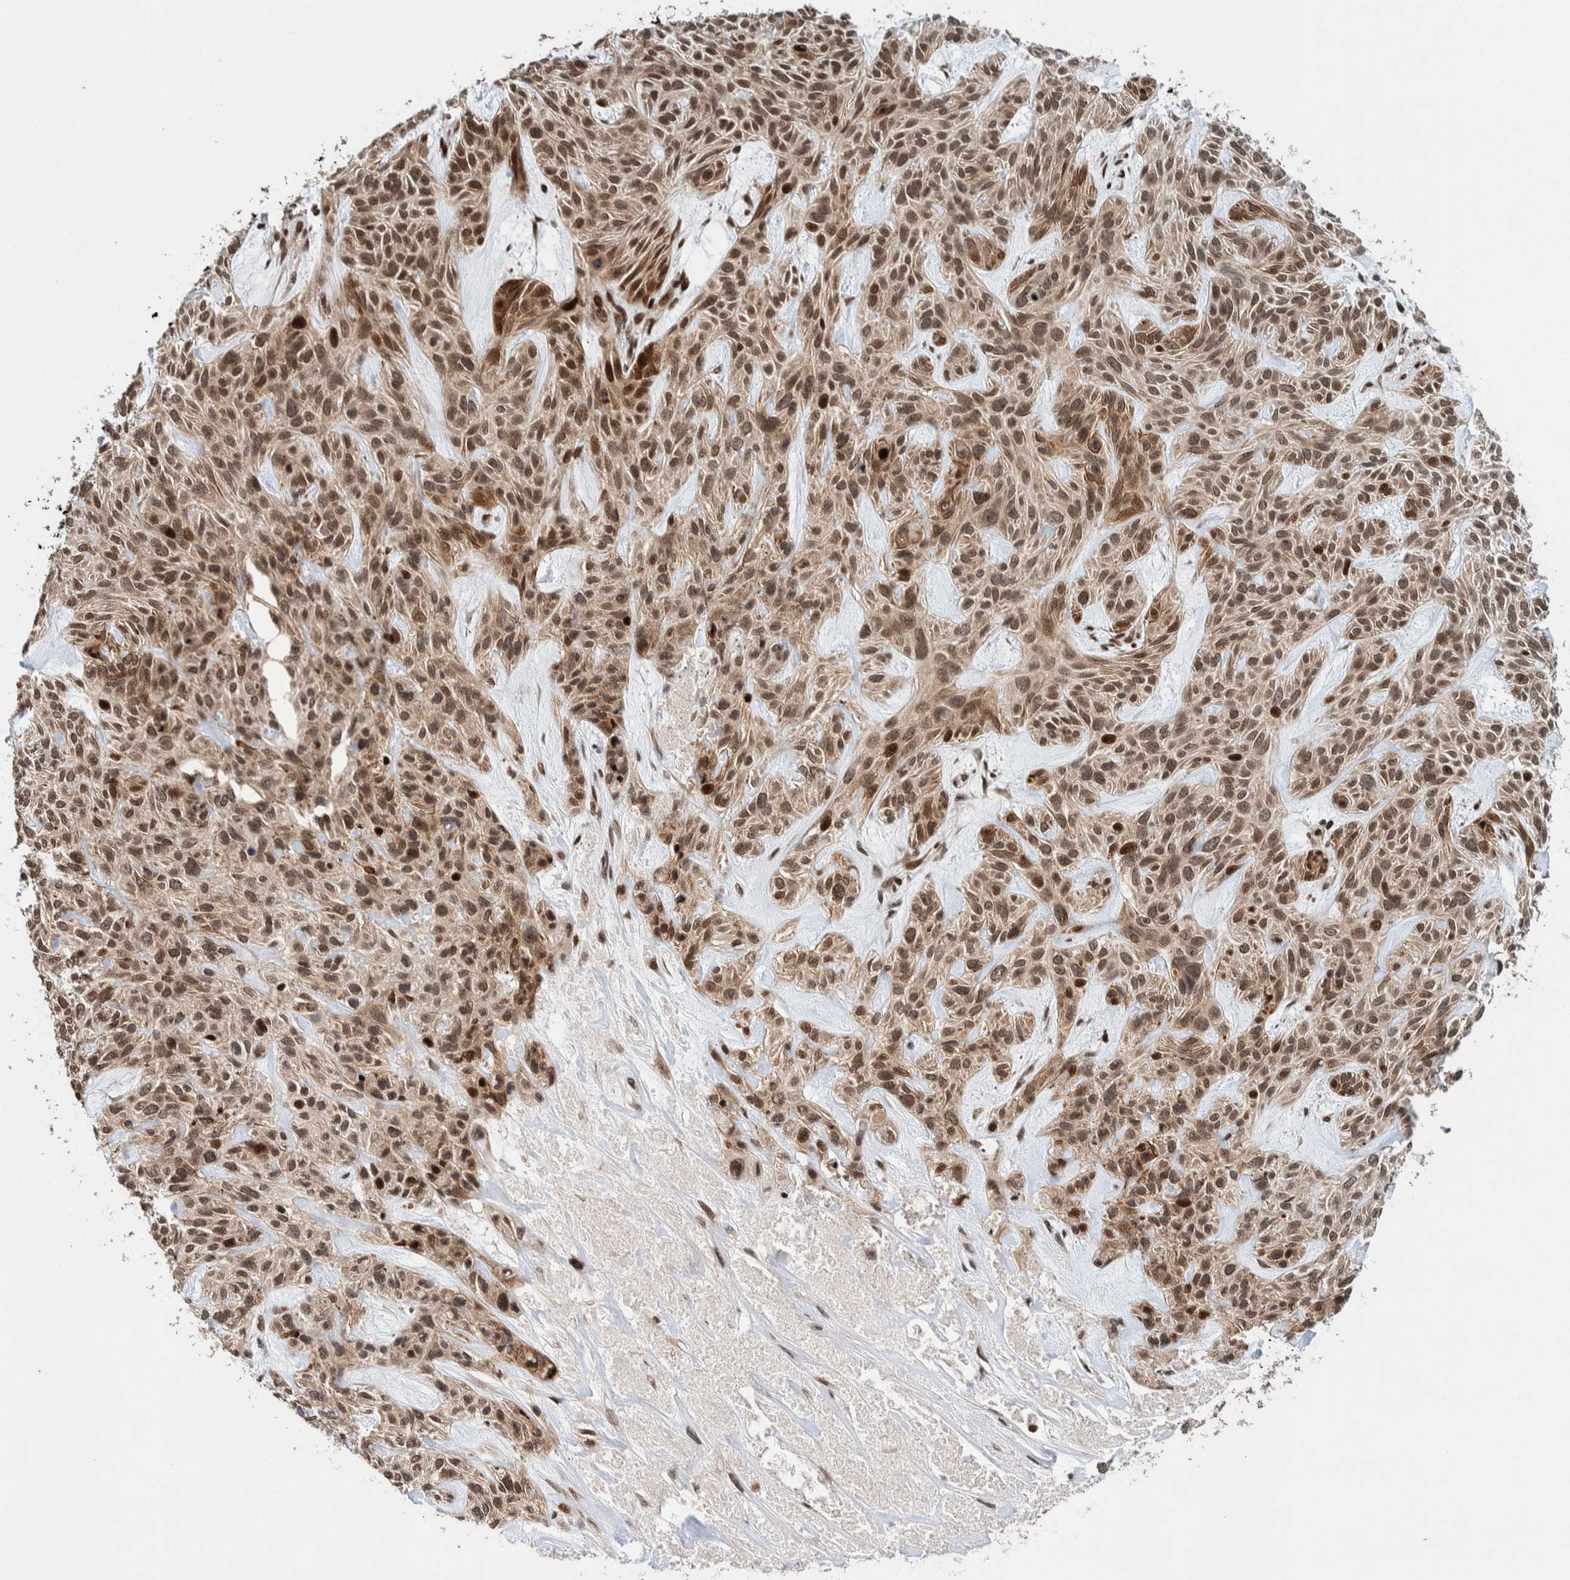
{"staining": {"intensity": "moderate", "quantity": "25%-75%", "location": "cytoplasmic/membranous,nuclear"}, "tissue": "skin cancer", "cell_type": "Tumor cells", "image_type": "cancer", "snomed": [{"axis": "morphology", "description": "Basal cell carcinoma"}, {"axis": "topography", "description": "Skin"}], "caption": "This is a micrograph of immunohistochemistry (IHC) staining of skin cancer, which shows moderate staining in the cytoplasmic/membranous and nuclear of tumor cells.", "gene": "CHD4", "patient": {"sex": "male", "age": 55}}